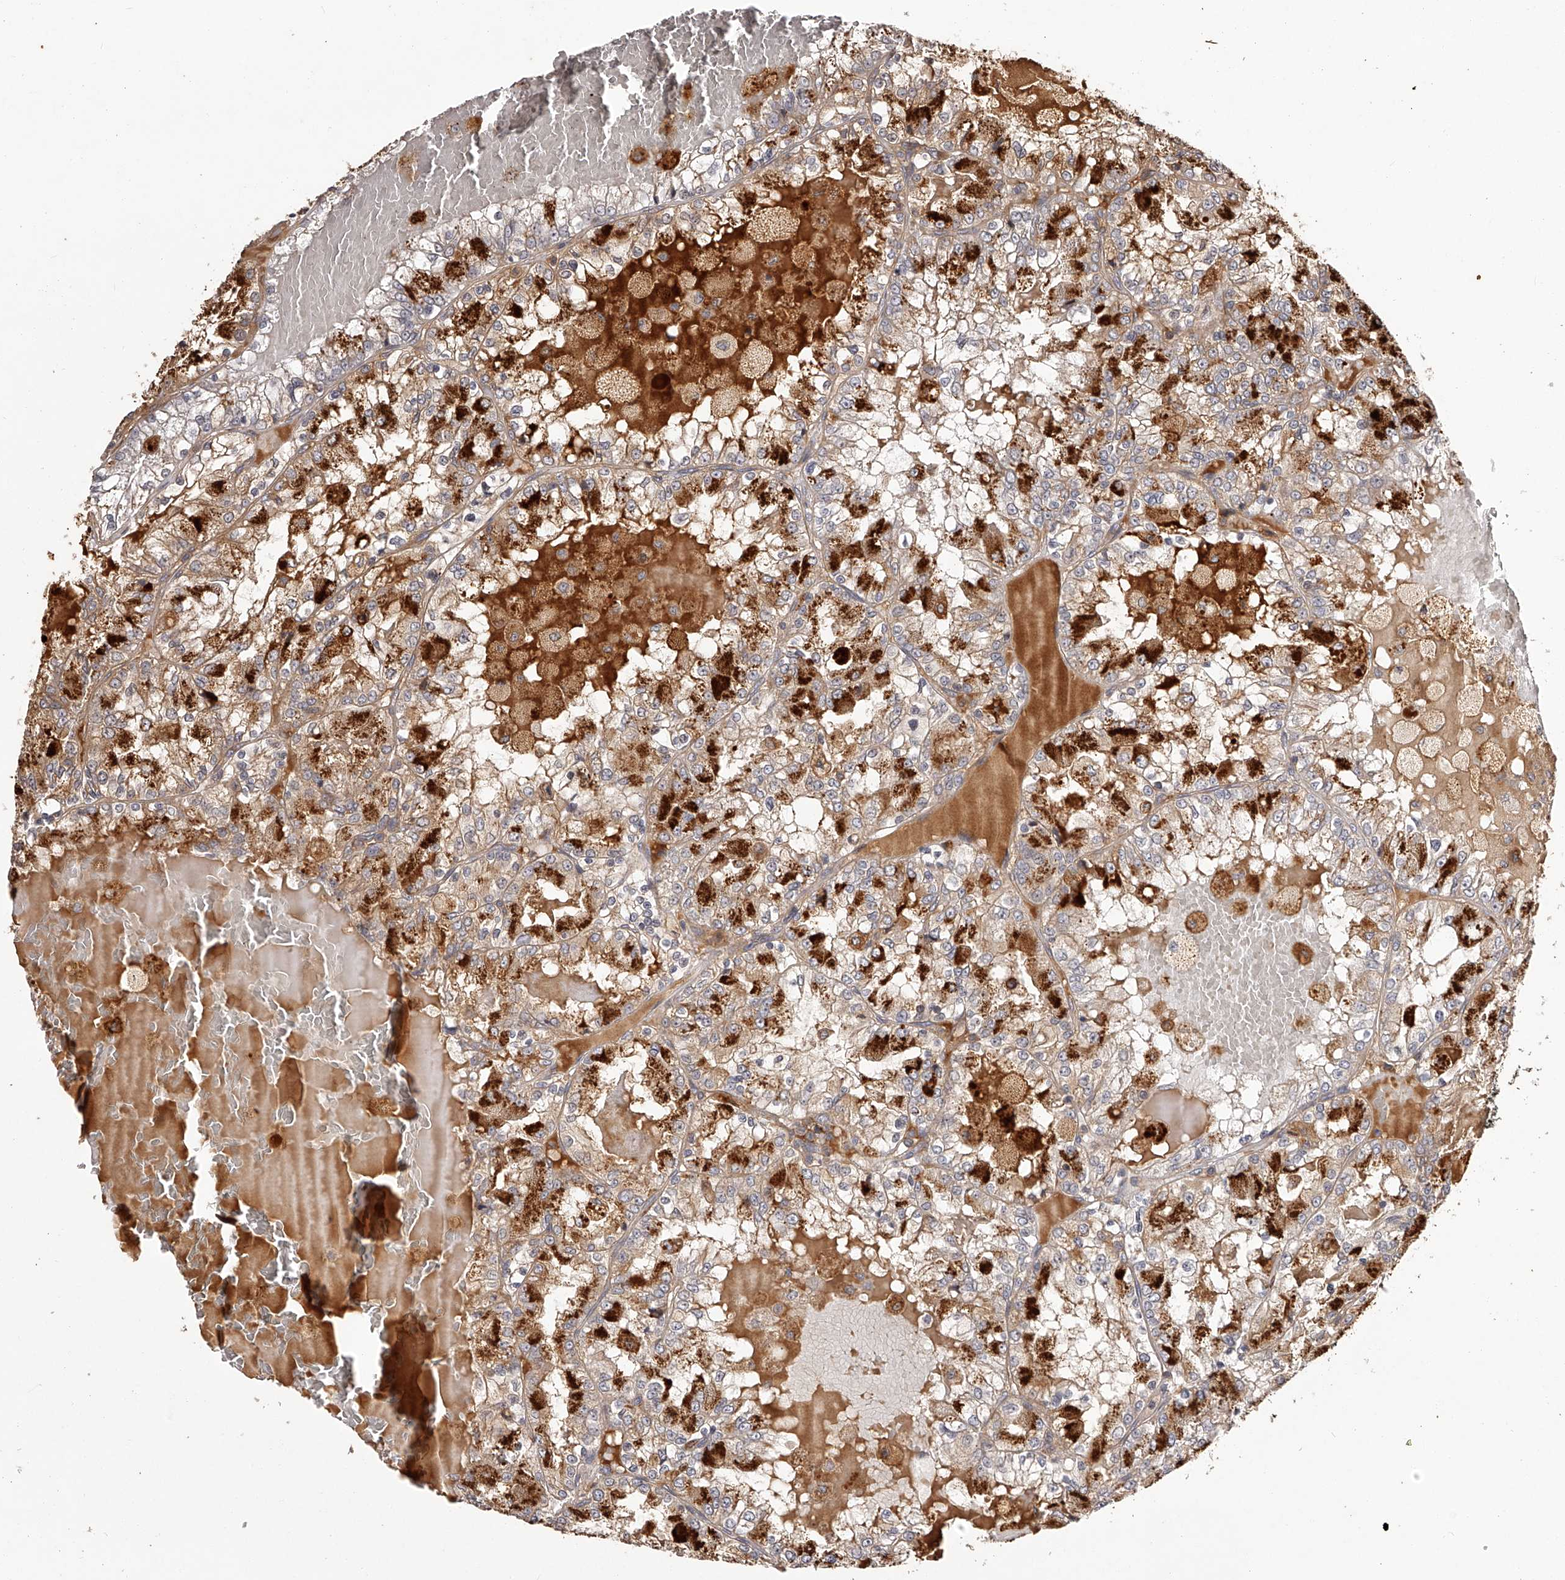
{"staining": {"intensity": "strong", "quantity": "25%-75%", "location": "cytoplasmic/membranous"}, "tissue": "renal cancer", "cell_type": "Tumor cells", "image_type": "cancer", "snomed": [{"axis": "morphology", "description": "Adenocarcinoma, NOS"}, {"axis": "topography", "description": "Kidney"}], "caption": "Immunohistochemistry (IHC) of human adenocarcinoma (renal) displays high levels of strong cytoplasmic/membranous positivity in about 25%-75% of tumor cells.", "gene": "CRYZL1", "patient": {"sex": "female", "age": 56}}